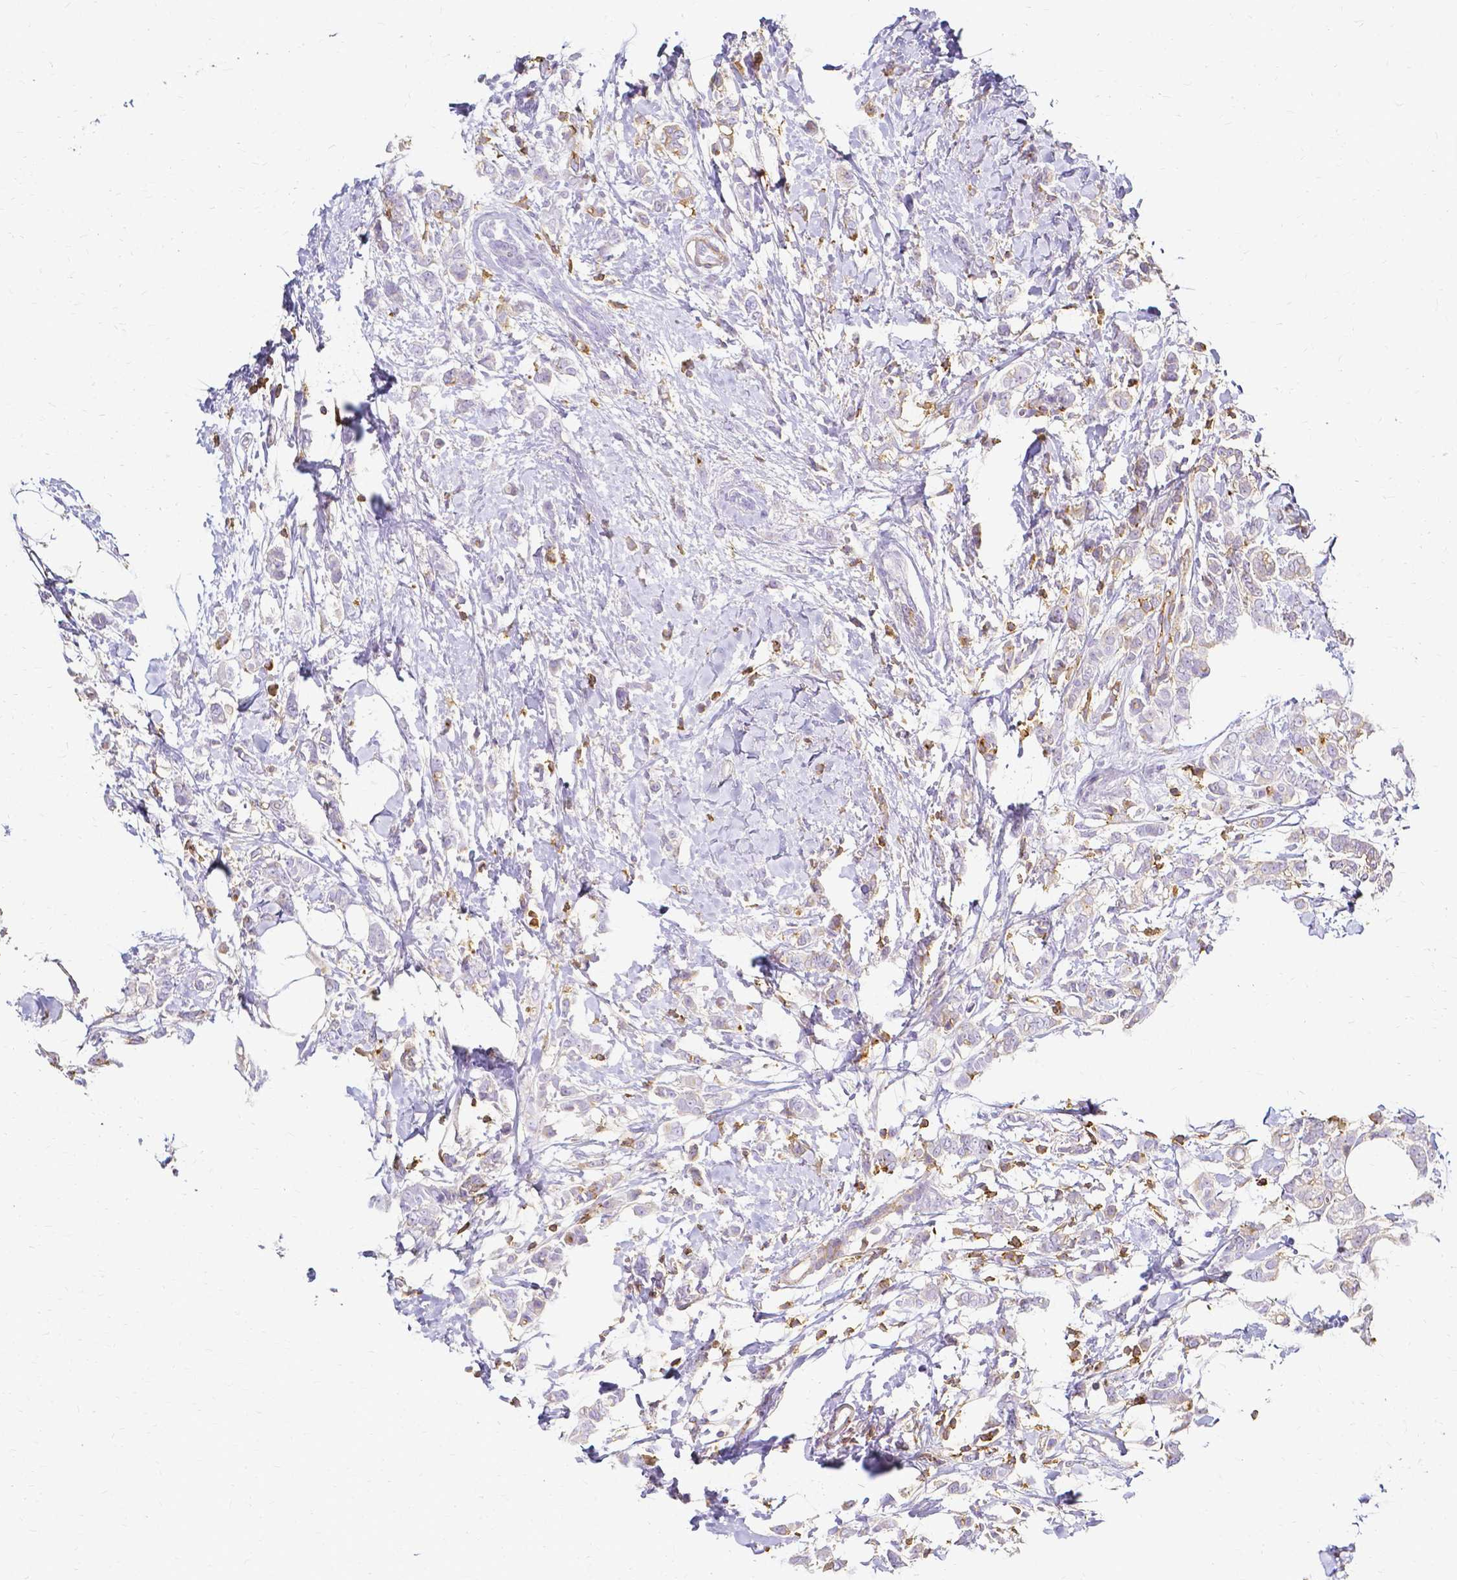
{"staining": {"intensity": "weak", "quantity": "<25%", "location": "cytoplasmic/membranous"}, "tissue": "breast cancer", "cell_type": "Tumor cells", "image_type": "cancer", "snomed": [{"axis": "morphology", "description": "Duct carcinoma"}, {"axis": "topography", "description": "Breast"}], "caption": "This is an immunohistochemistry histopathology image of human invasive ductal carcinoma (breast). There is no staining in tumor cells.", "gene": "HSPA12A", "patient": {"sex": "female", "age": 40}}